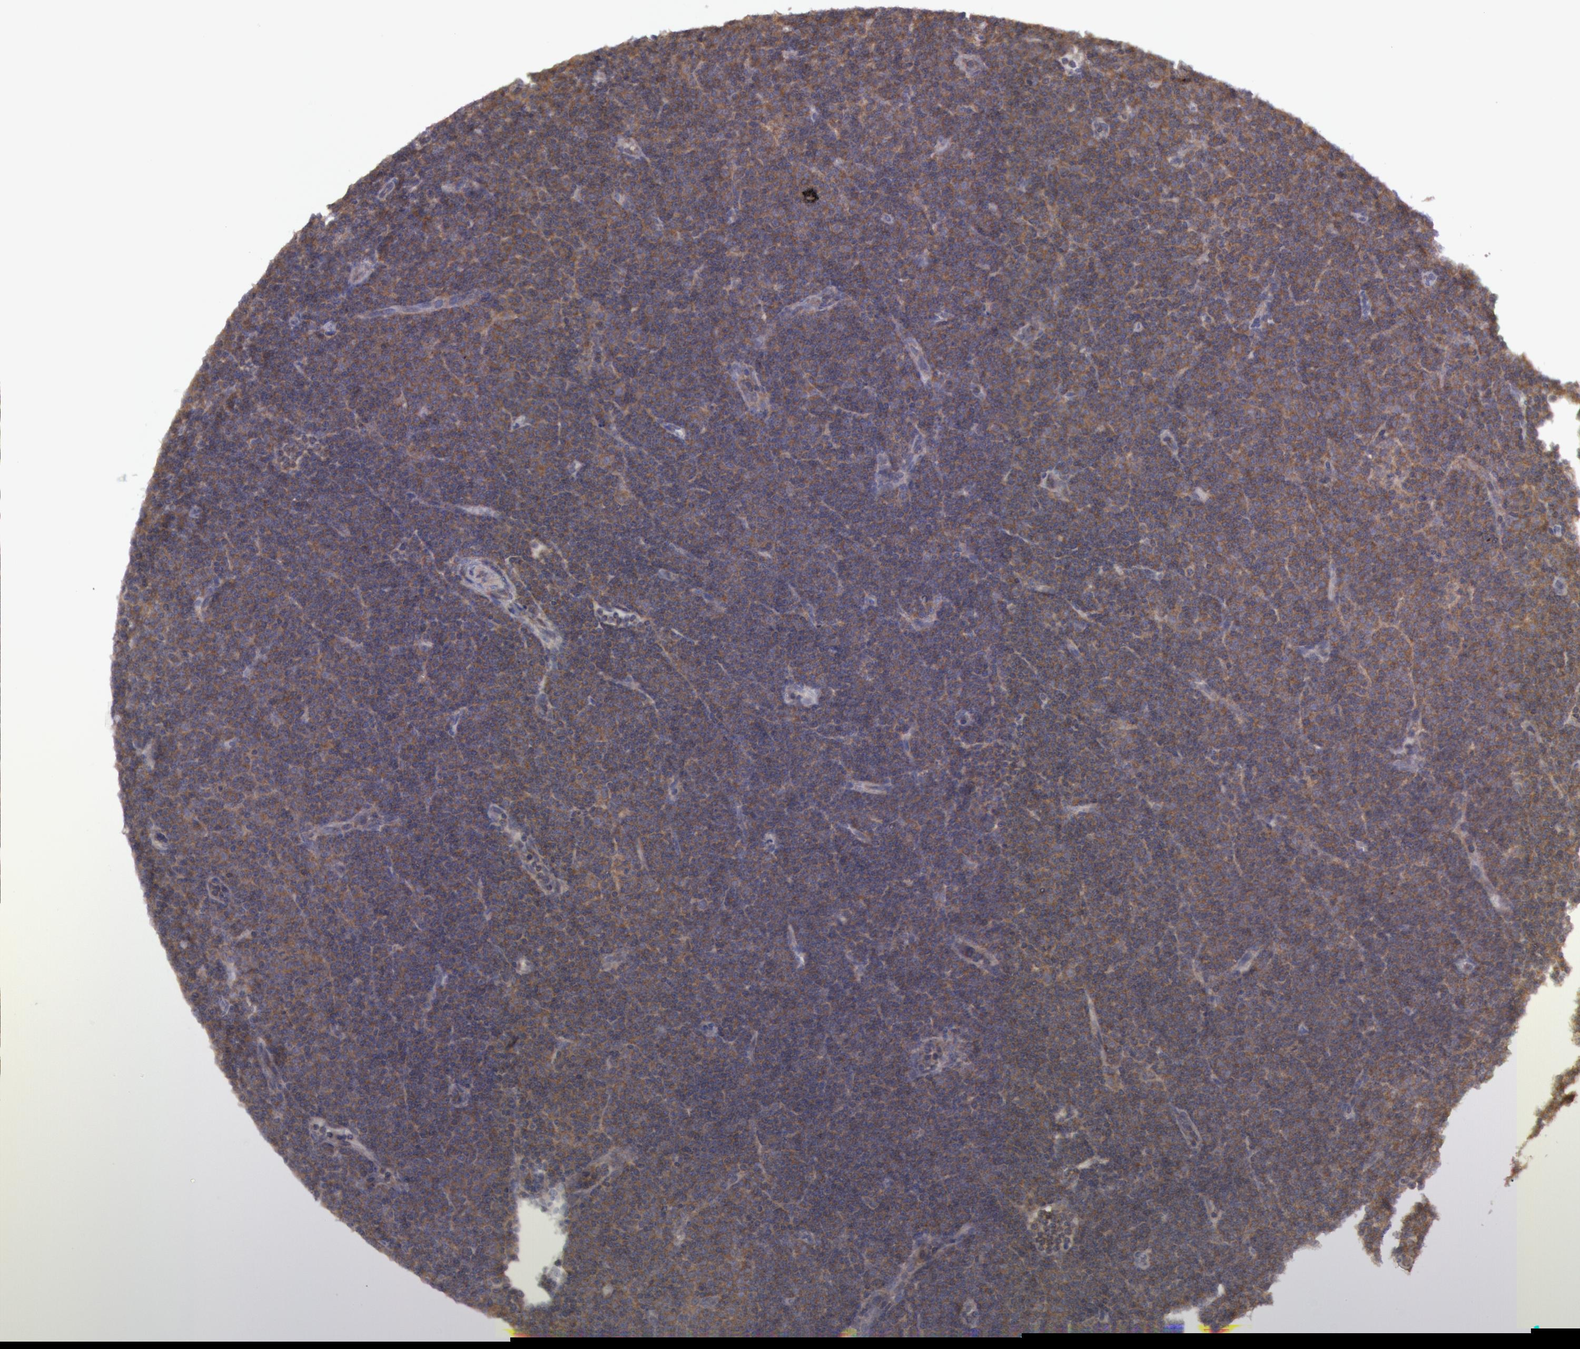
{"staining": {"intensity": "moderate", "quantity": ">75%", "location": "cytoplasmic/membranous"}, "tissue": "lymphoma", "cell_type": "Tumor cells", "image_type": "cancer", "snomed": [{"axis": "morphology", "description": "Malignant lymphoma, non-Hodgkin's type, Low grade"}, {"axis": "topography", "description": "Lymph node"}], "caption": "Malignant lymphoma, non-Hodgkin's type (low-grade) stained for a protein (brown) exhibits moderate cytoplasmic/membranous positive staining in about >75% of tumor cells.", "gene": "BRAF", "patient": {"sex": "male", "age": 57}}